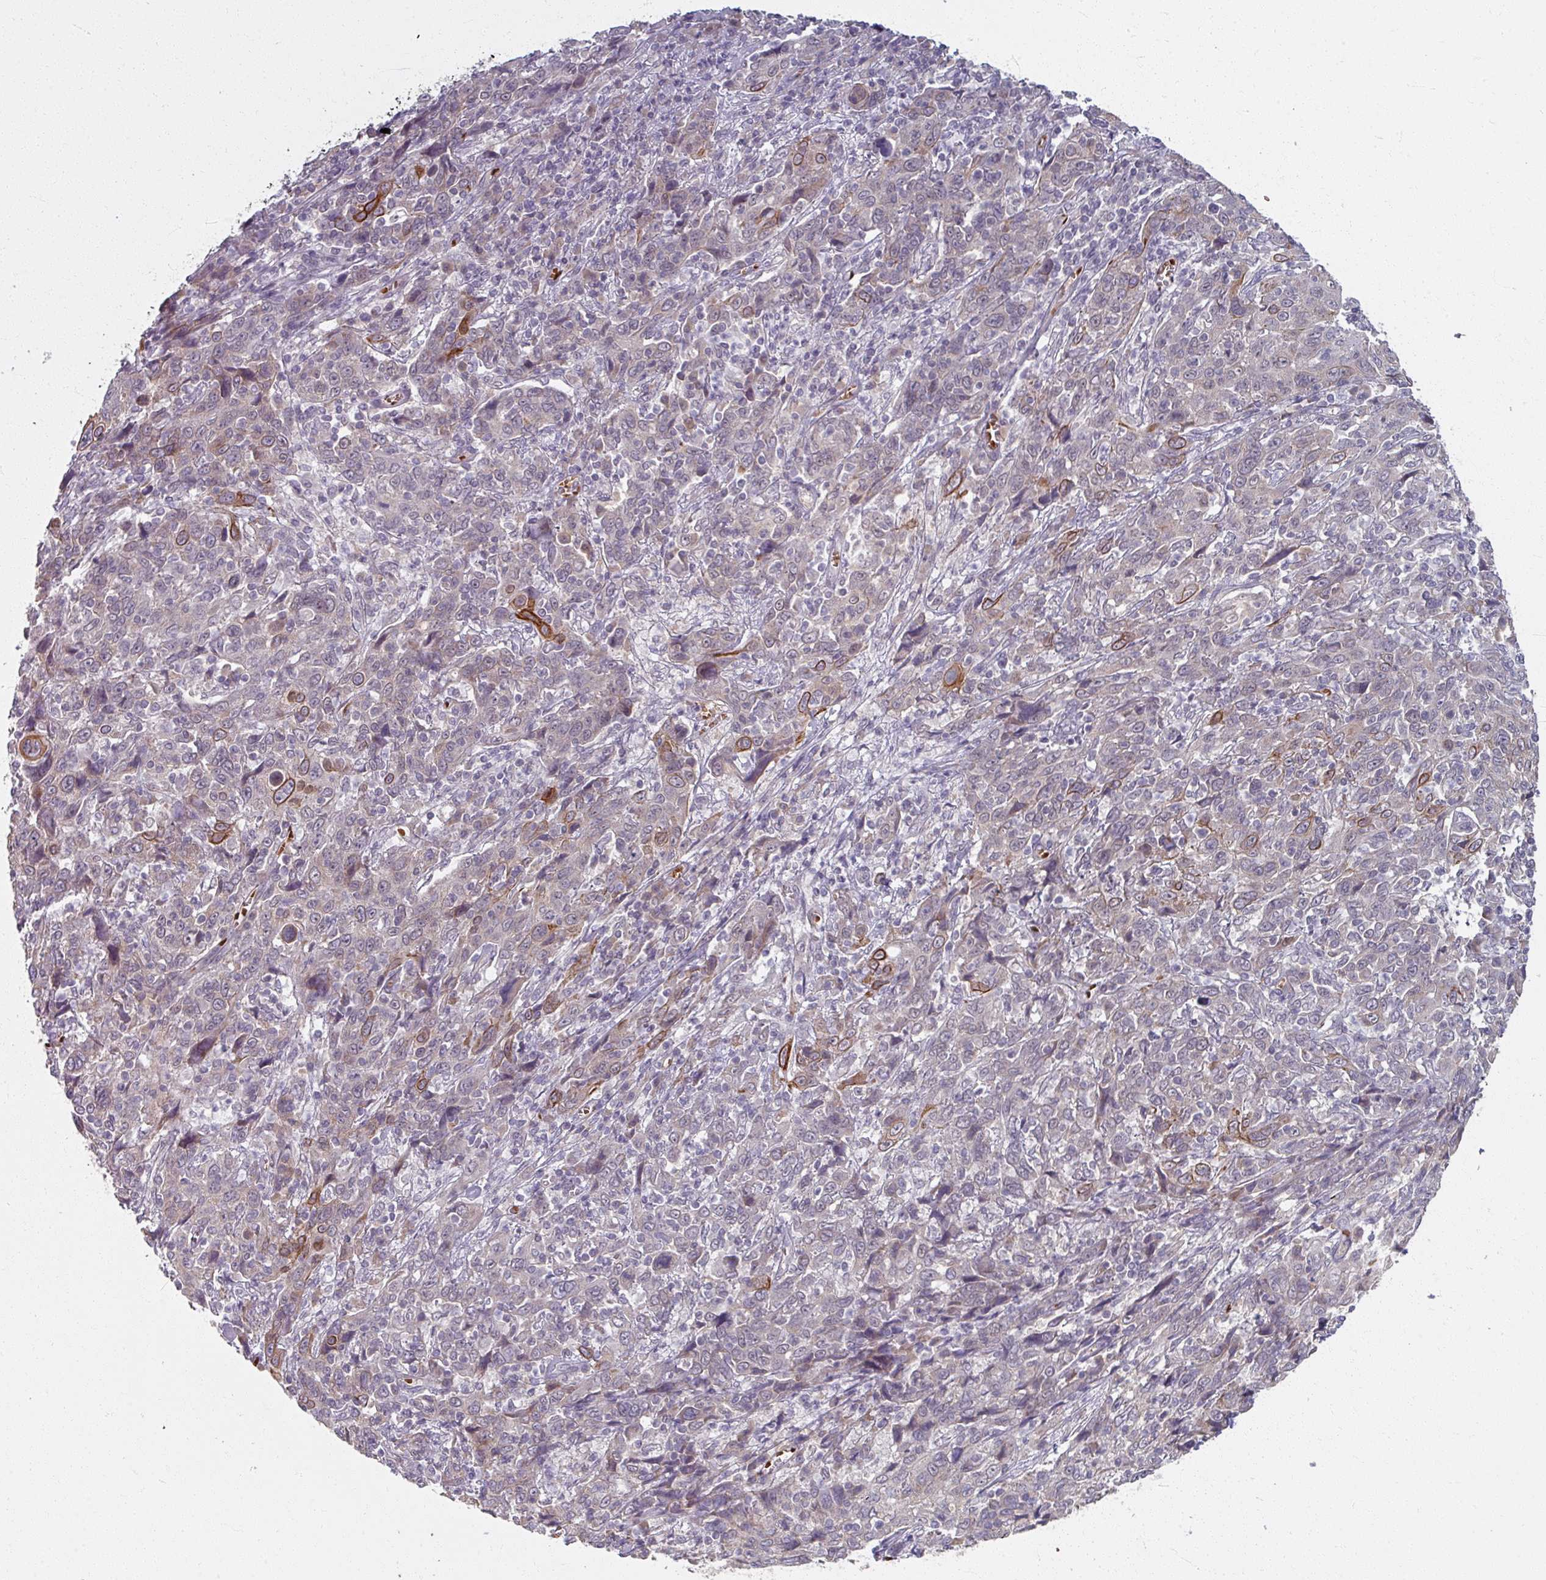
{"staining": {"intensity": "weak", "quantity": "<25%", "location": "cytoplasmic/membranous"}, "tissue": "cervical cancer", "cell_type": "Tumor cells", "image_type": "cancer", "snomed": [{"axis": "morphology", "description": "Squamous cell carcinoma, NOS"}, {"axis": "topography", "description": "Cervix"}], "caption": "The immunohistochemistry image has no significant positivity in tumor cells of squamous cell carcinoma (cervical) tissue. The staining was performed using DAB (3,3'-diaminobenzidine) to visualize the protein expression in brown, while the nuclei were stained in blue with hematoxylin (Magnification: 20x).", "gene": "KMT5C", "patient": {"sex": "female", "age": 46}}